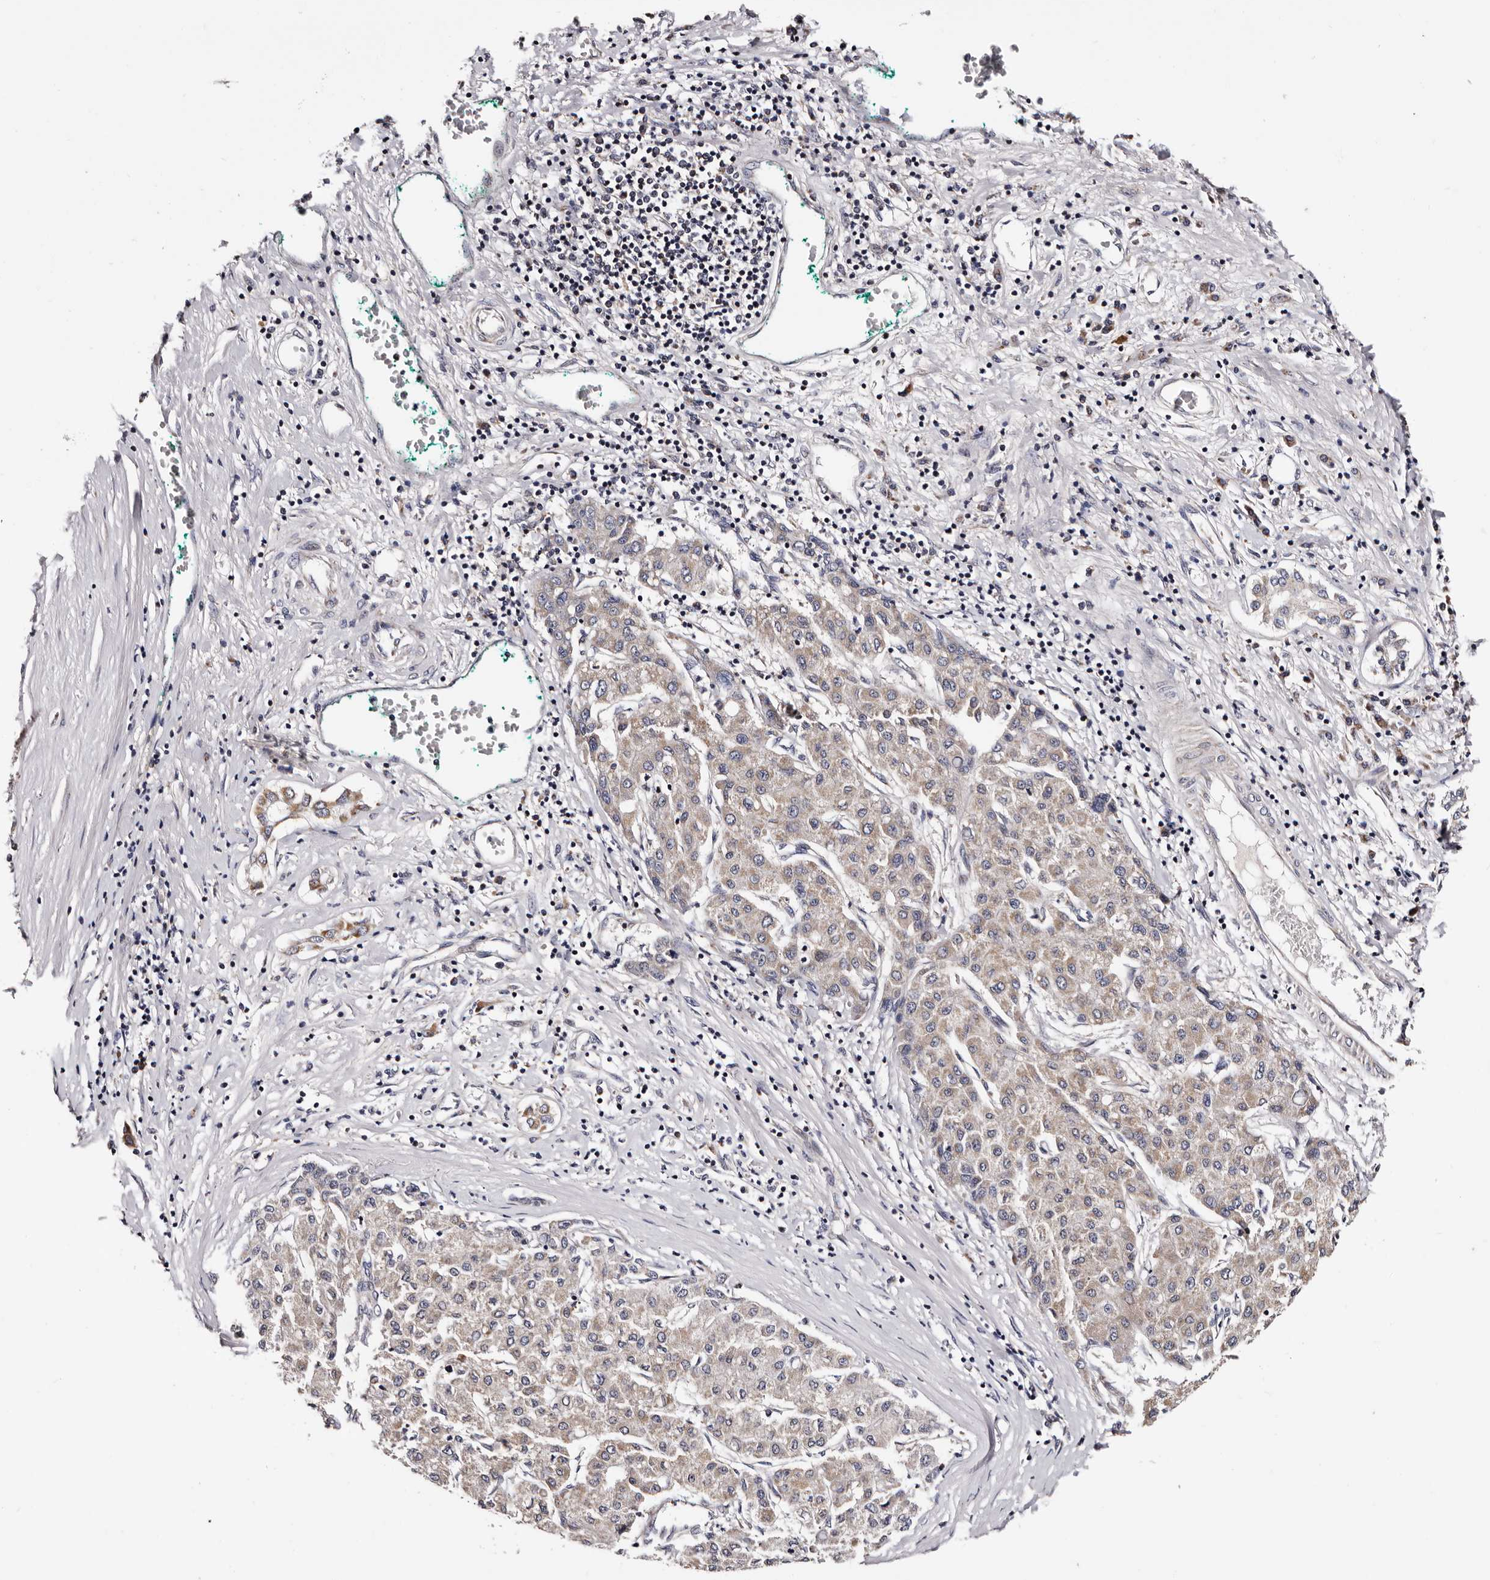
{"staining": {"intensity": "weak", "quantity": "25%-75%", "location": "cytoplasmic/membranous"}, "tissue": "liver cancer", "cell_type": "Tumor cells", "image_type": "cancer", "snomed": [{"axis": "morphology", "description": "Carcinoma, Hepatocellular, NOS"}, {"axis": "topography", "description": "Liver"}], "caption": "This photomicrograph shows immunohistochemistry (IHC) staining of human liver hepatocellular carcinoma, with low weak cytoplasmic/membranous staining in about 25%-75% of tumor cells.", "gene": "TAF4B", "patient": {"sex": "male", "age": 65}}